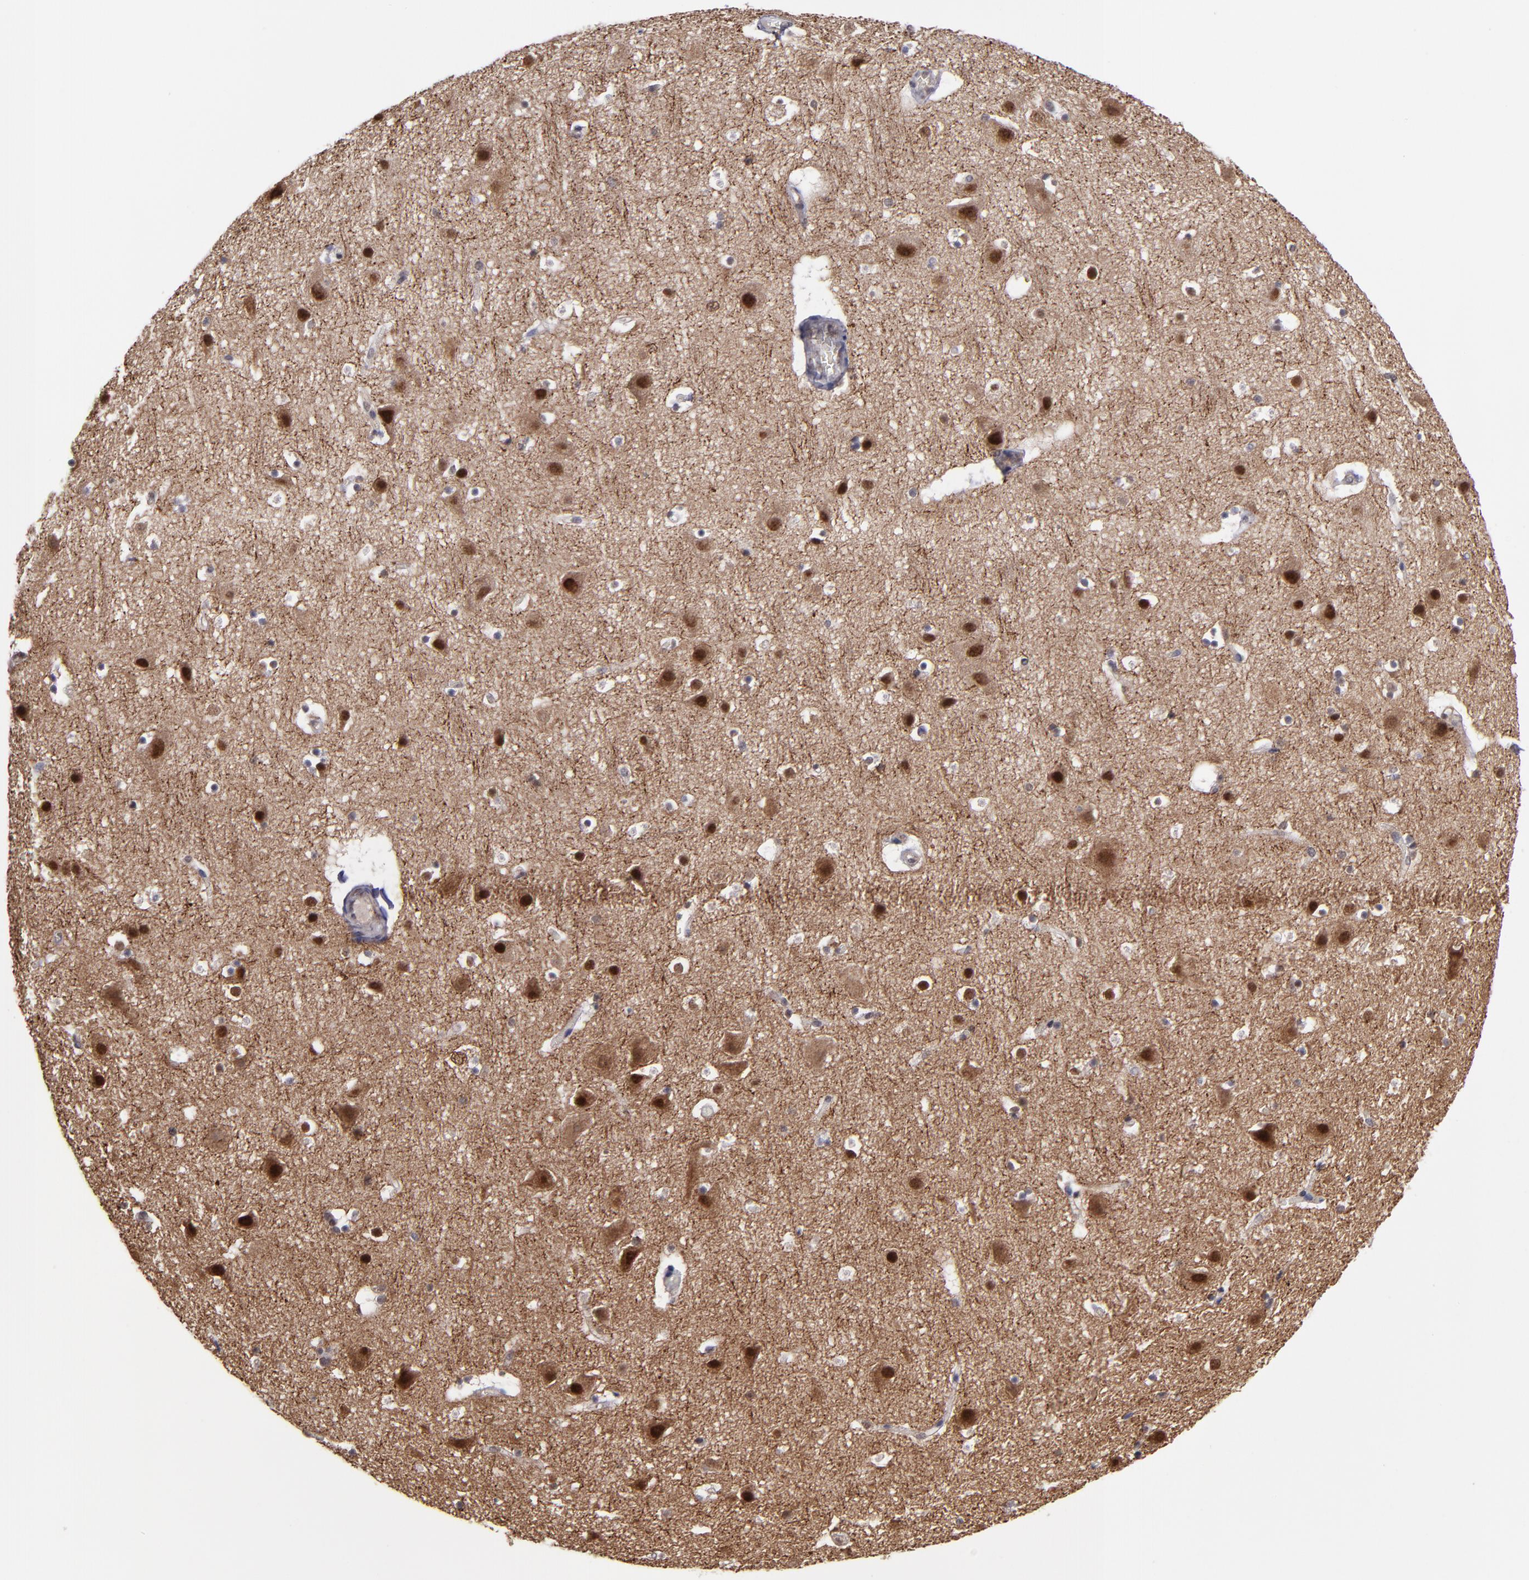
{"staining": {"intensity": "negative", "quantity": "none", "location": "none"}, "tissue": "cerebral cortex", "cell_type": "Endothelial cells", "image_type": "normal", "snomed": [{"axis": "morphology", "description": "Normal tissue, NOS"}, {"axis": "topography", "description": "Cerebral cortex"}], "caption": "Immunohistochemistry (IHC) photomicrograph of normal human cerebral cortex stained for a protein (brown), which exhibits no expression in endothelial cells.", "gene": "SIPA1L1", "patient": {"sex": "male", "age": 45}}